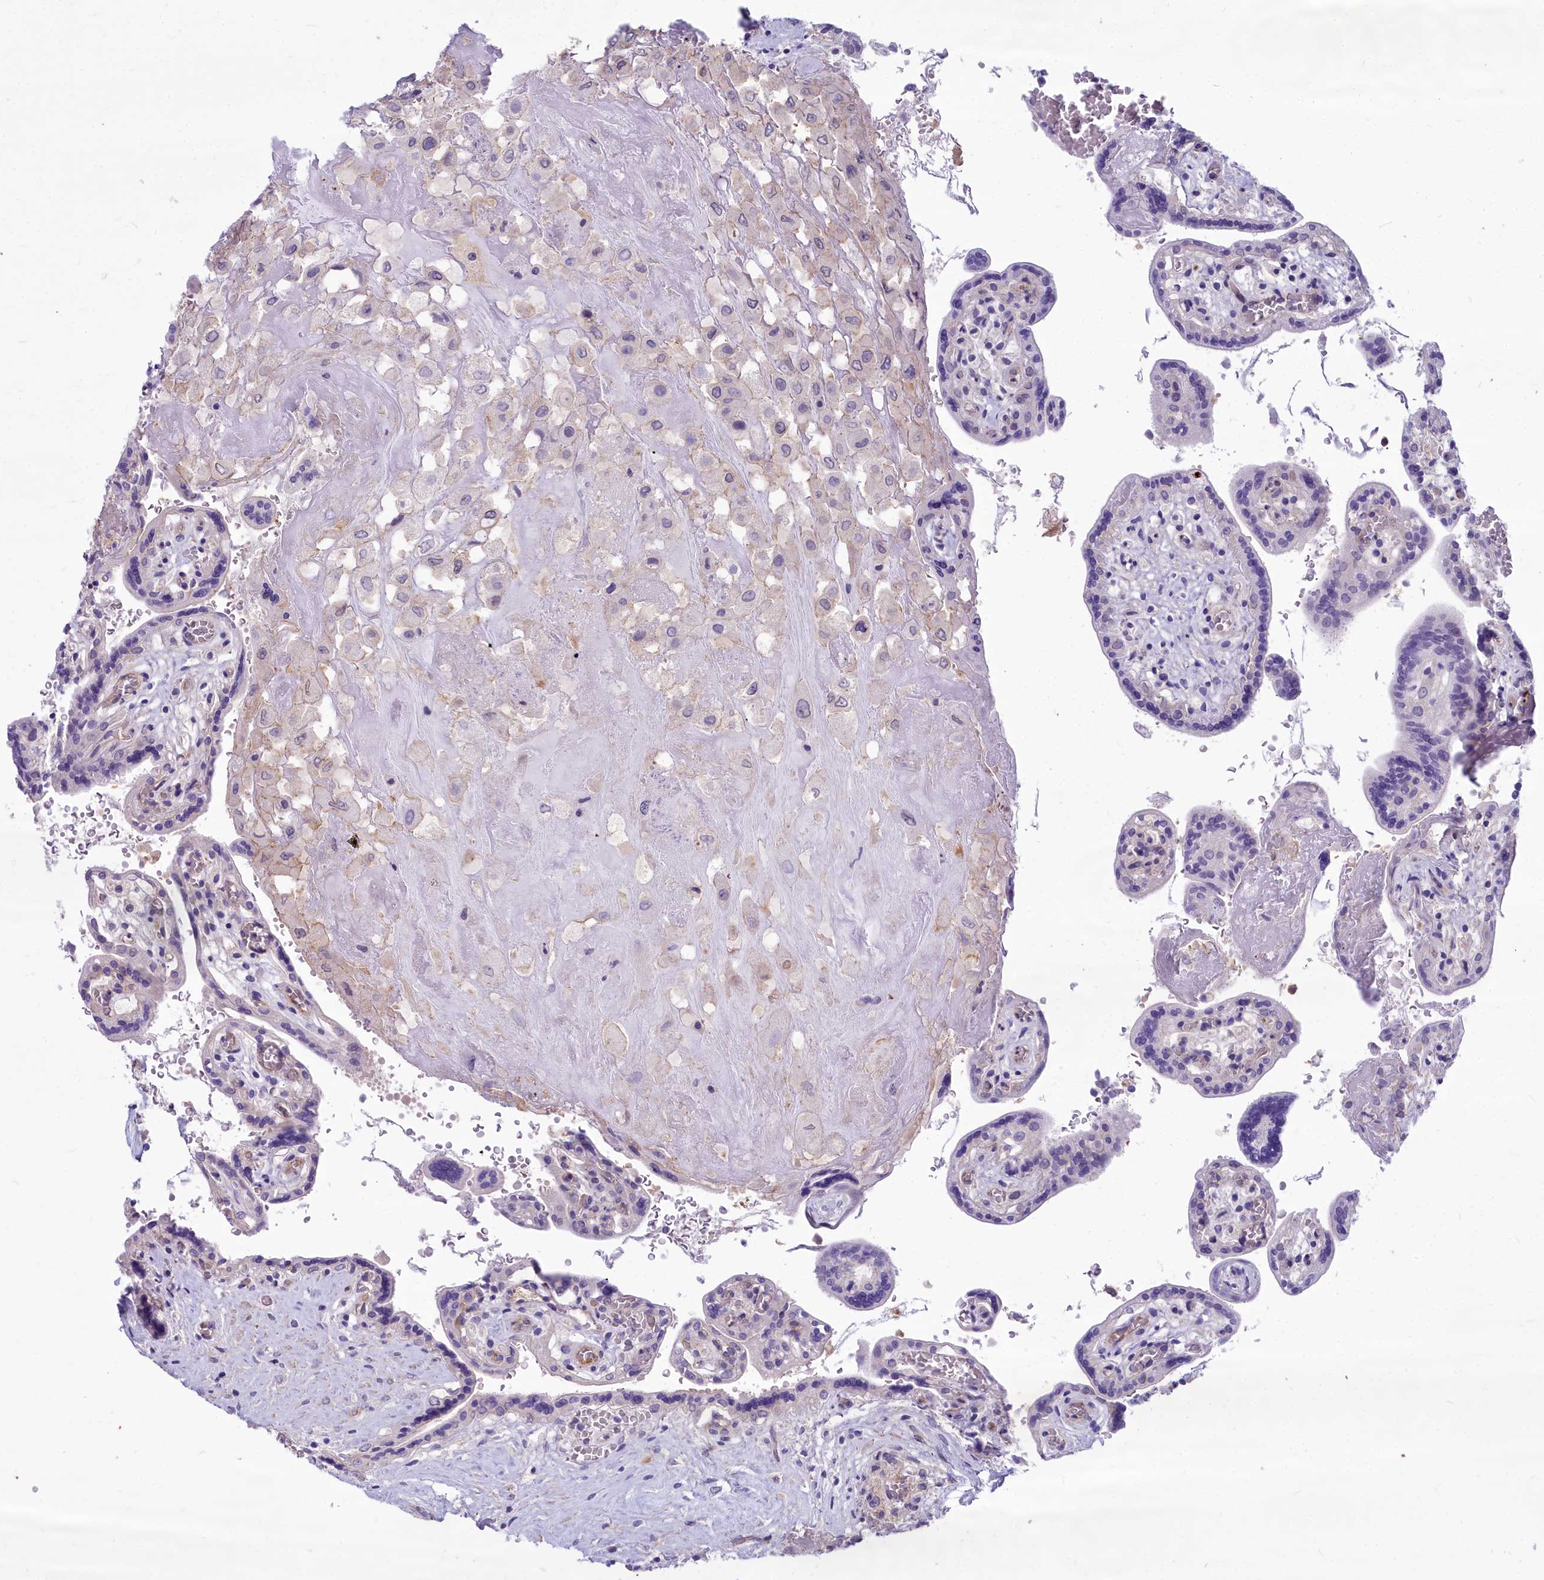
{"staining": {"intensity": "negative", "quantity": "none", "location": "none"}, "tissue": "placenta", "cell_type": "Decidual cells", "image_type": "normal", "snomed": [{"axis": "morphology", "description": "Normal tissue, NOS"}, {"axis": "topography", "description": "Placenta"}], "caption": "Immunohistochemical staining of unremarkable placenta demonstrates no significant positivity in decidual cells. (Brightfield microscopy of DAB IHC at high magnification).", "gene": "HLA", "patient": {"sex": "female", "age": 37}}